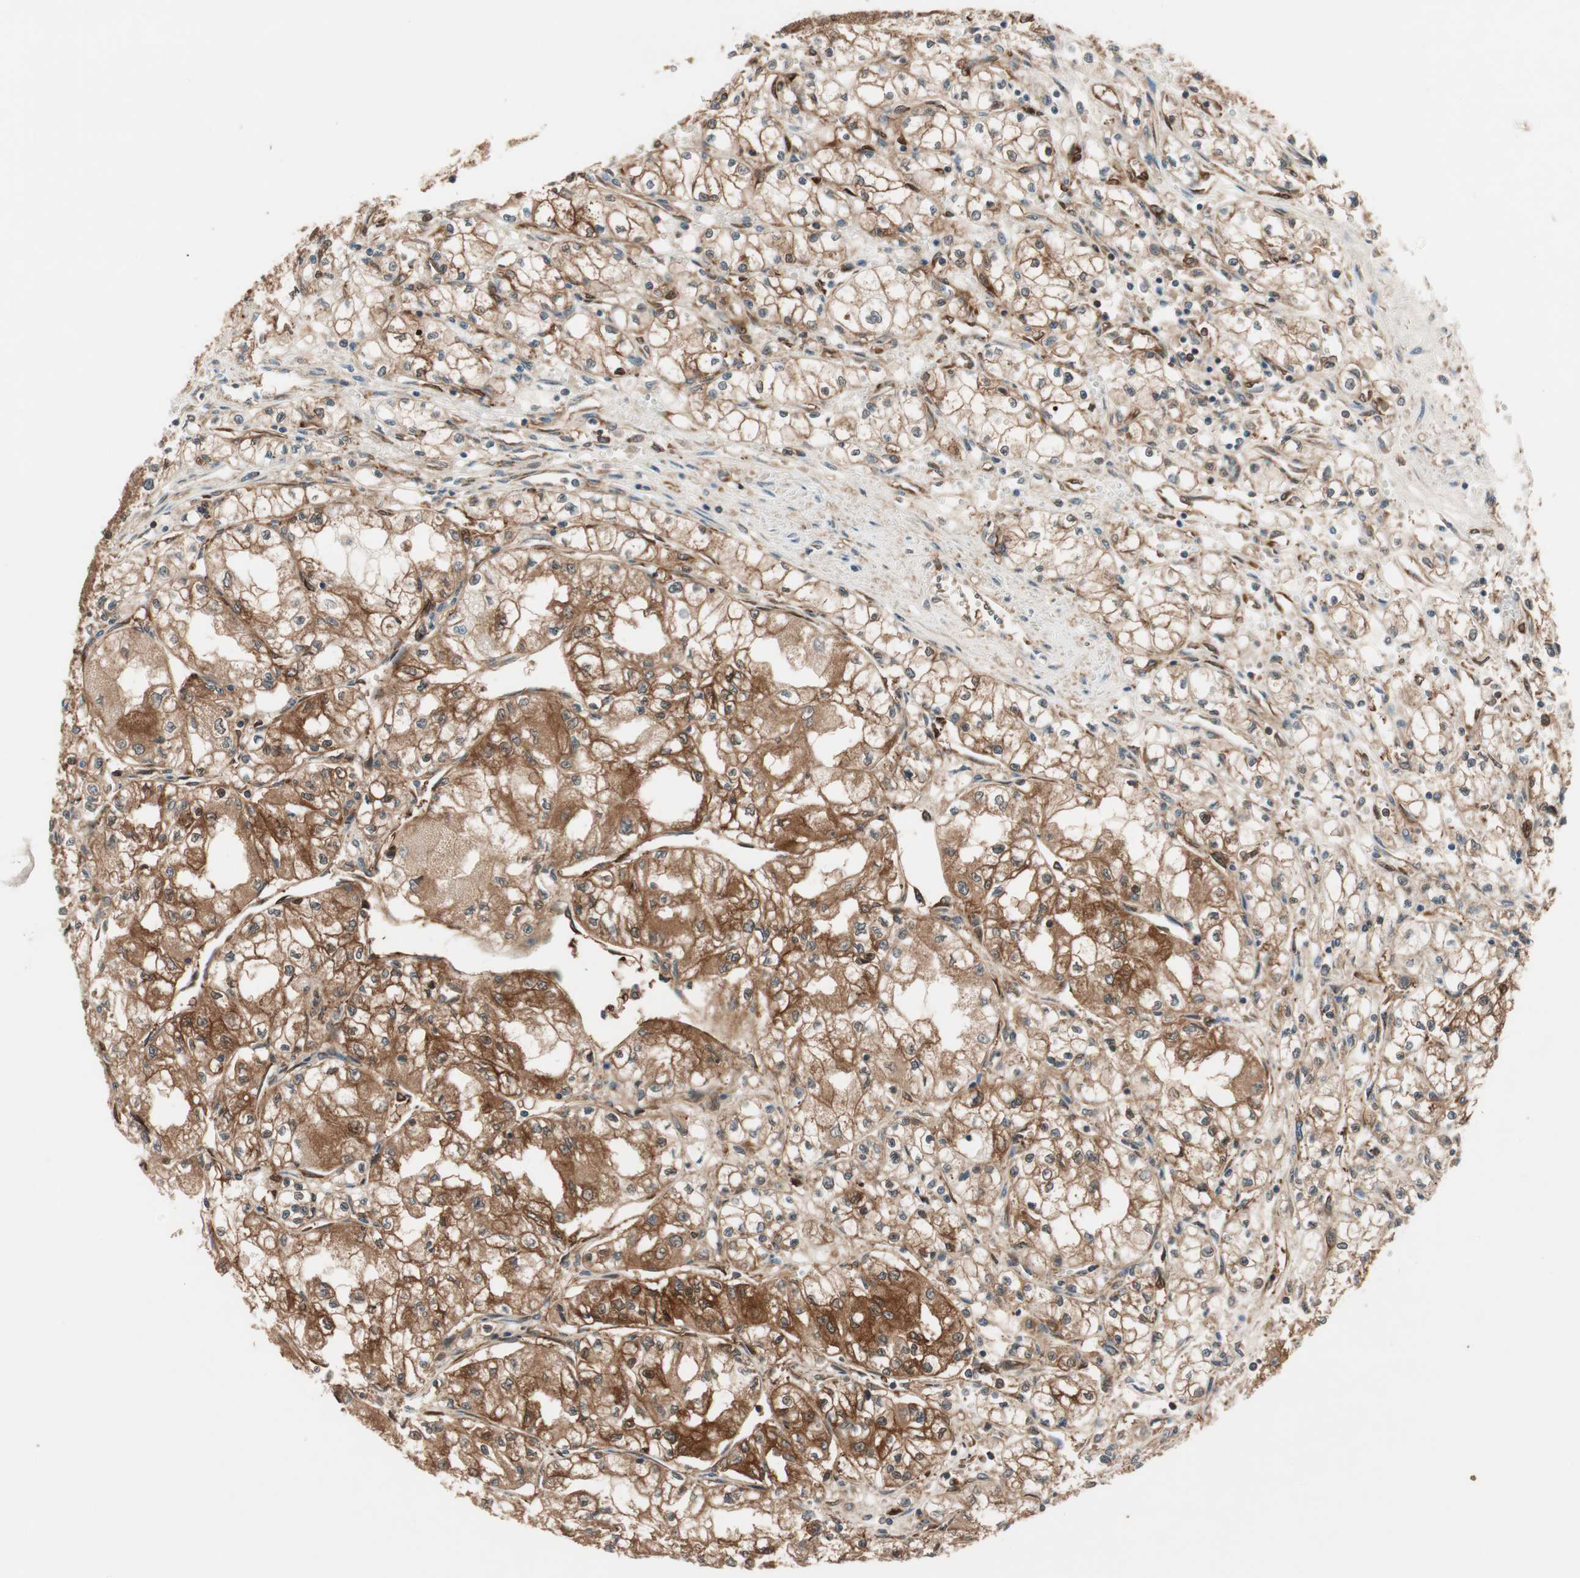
{"staining": {"intensity": "strong", "quantity": ">75%", "location": "cytoplasmic/membranous"}, "tissue": "renal cancer", "cell_type": "Tumor cells", "image_type": "cancer", "snomed": [{"axis": "morphology", "description": "Normal tissue, NOS"}, {"axis": "morphology", "description": "Adenocarcinoma, NOS"}, {"axis": "topography", "description": "Kidney"}], "caption": "High-magnification brightfield microscopy of renal cancer (adenocarcinoma) stained with DAB (3,3'-diaminobenzidine) (brown) and counterstained with hematoxylin (blue). tumor cells exhibit strong cytoplasmic/membranous expression is identified in approximately>75% of cells. The protein of interest is stained brown, and the nuclei are stained in blue (DAB IHC with brightfield microscopy, high magnification).", "gene": "WASL", "patient": {"sex": "male", "age": 59}}